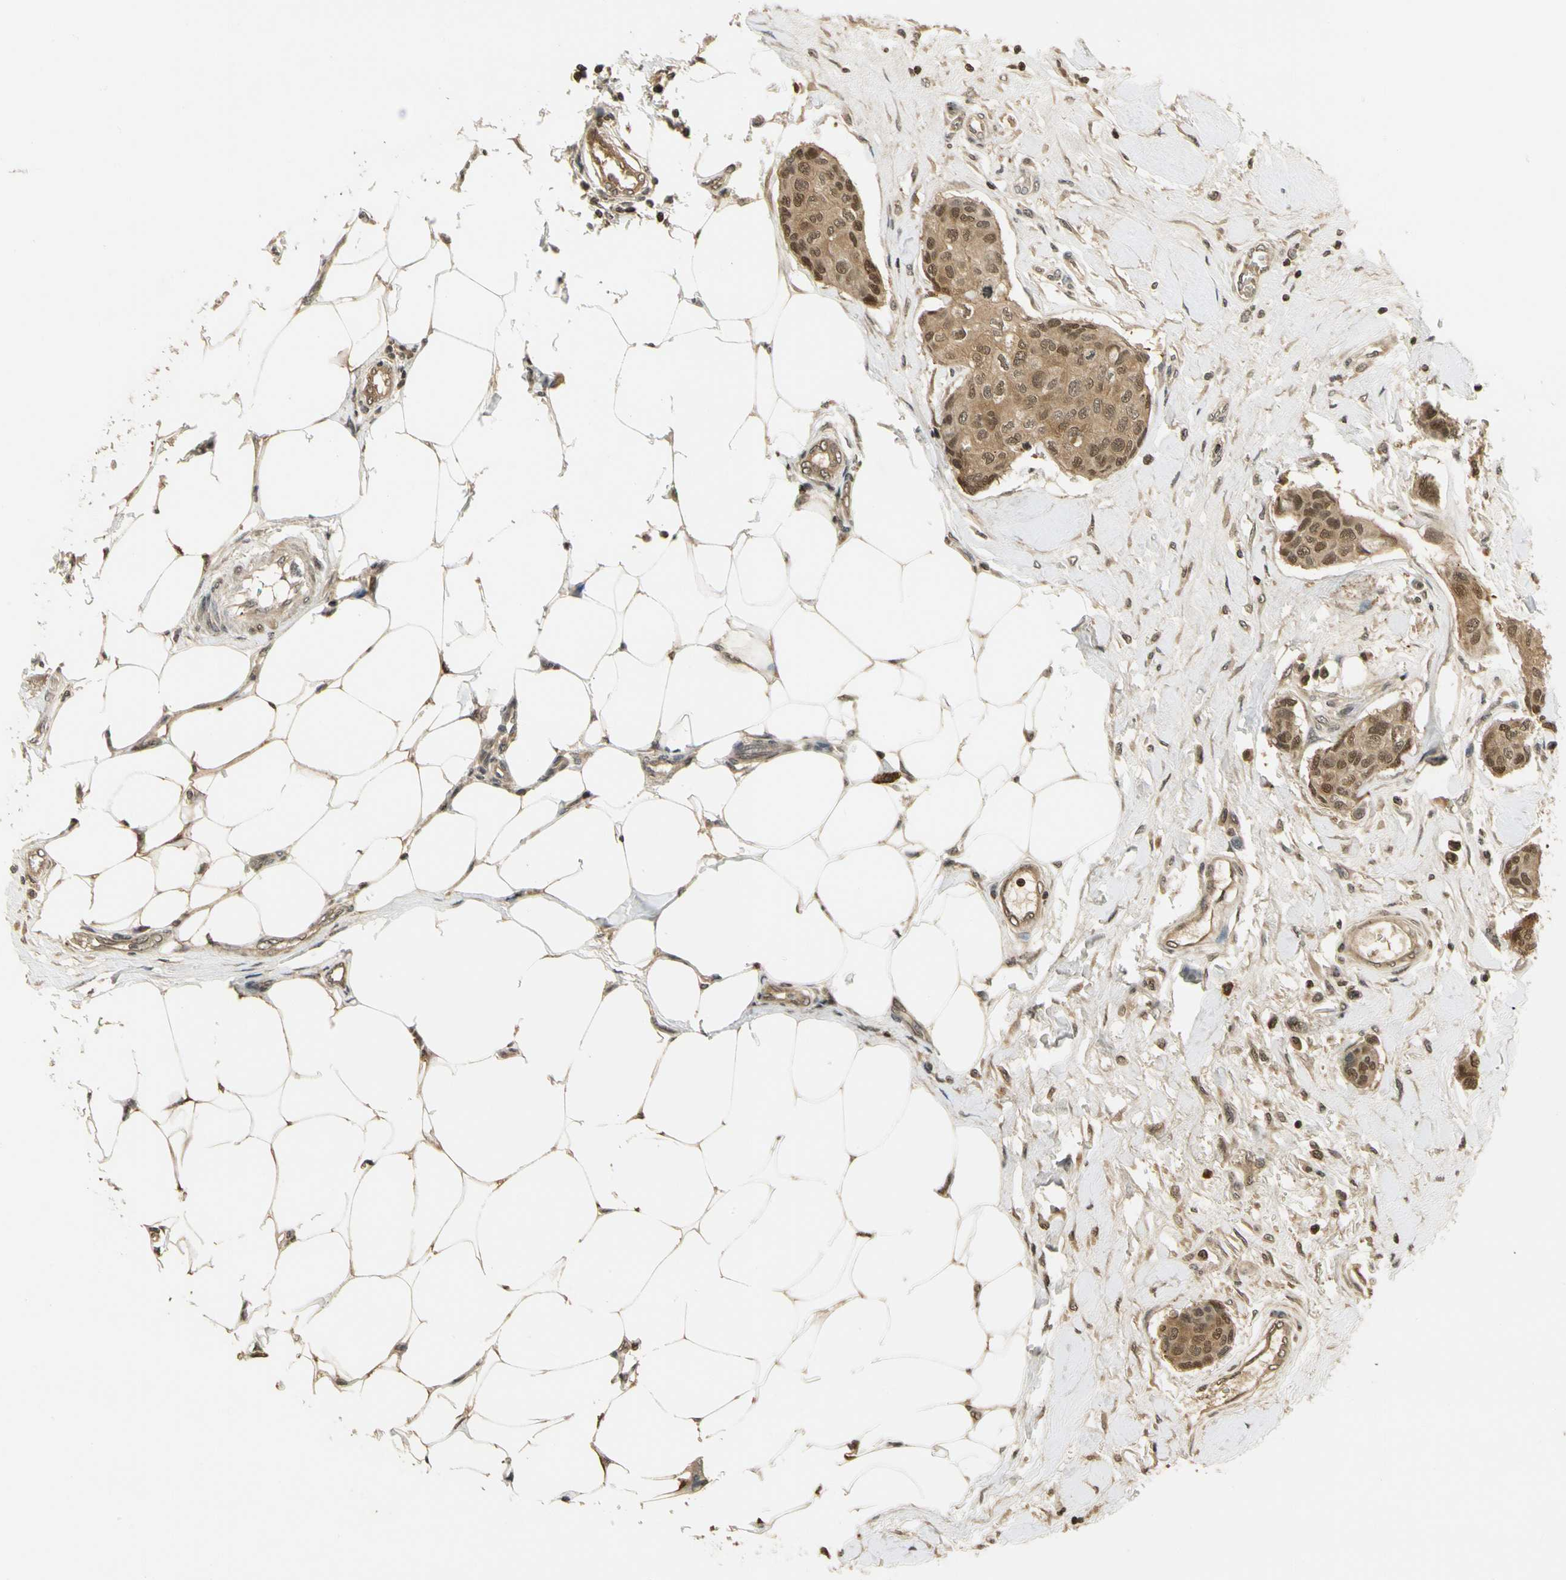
{"staining": {"intensity": "moderate", "quantity": ">75%", "location": "cytoplasmic/membranous,nuclear"}, "tissue": "breast cancer", "cell_type": "Tumor cells", "image_type": "cancer", "snomed": [{"axis": "morphology", "description": "Duct carcinoma"}, {"axis": "topography", "description": "Breast"}], "caption": "Tumor cells demonstrate moderate cytoplasmic/membranous and nuclear expression in approximately >75% of cells in breast infiltrating ductal carcinoma. (DAB IHC with brightfield microscopy, high magnification).", "gene": "SOD1", "patient": {"sex": "female", "age": 80}}